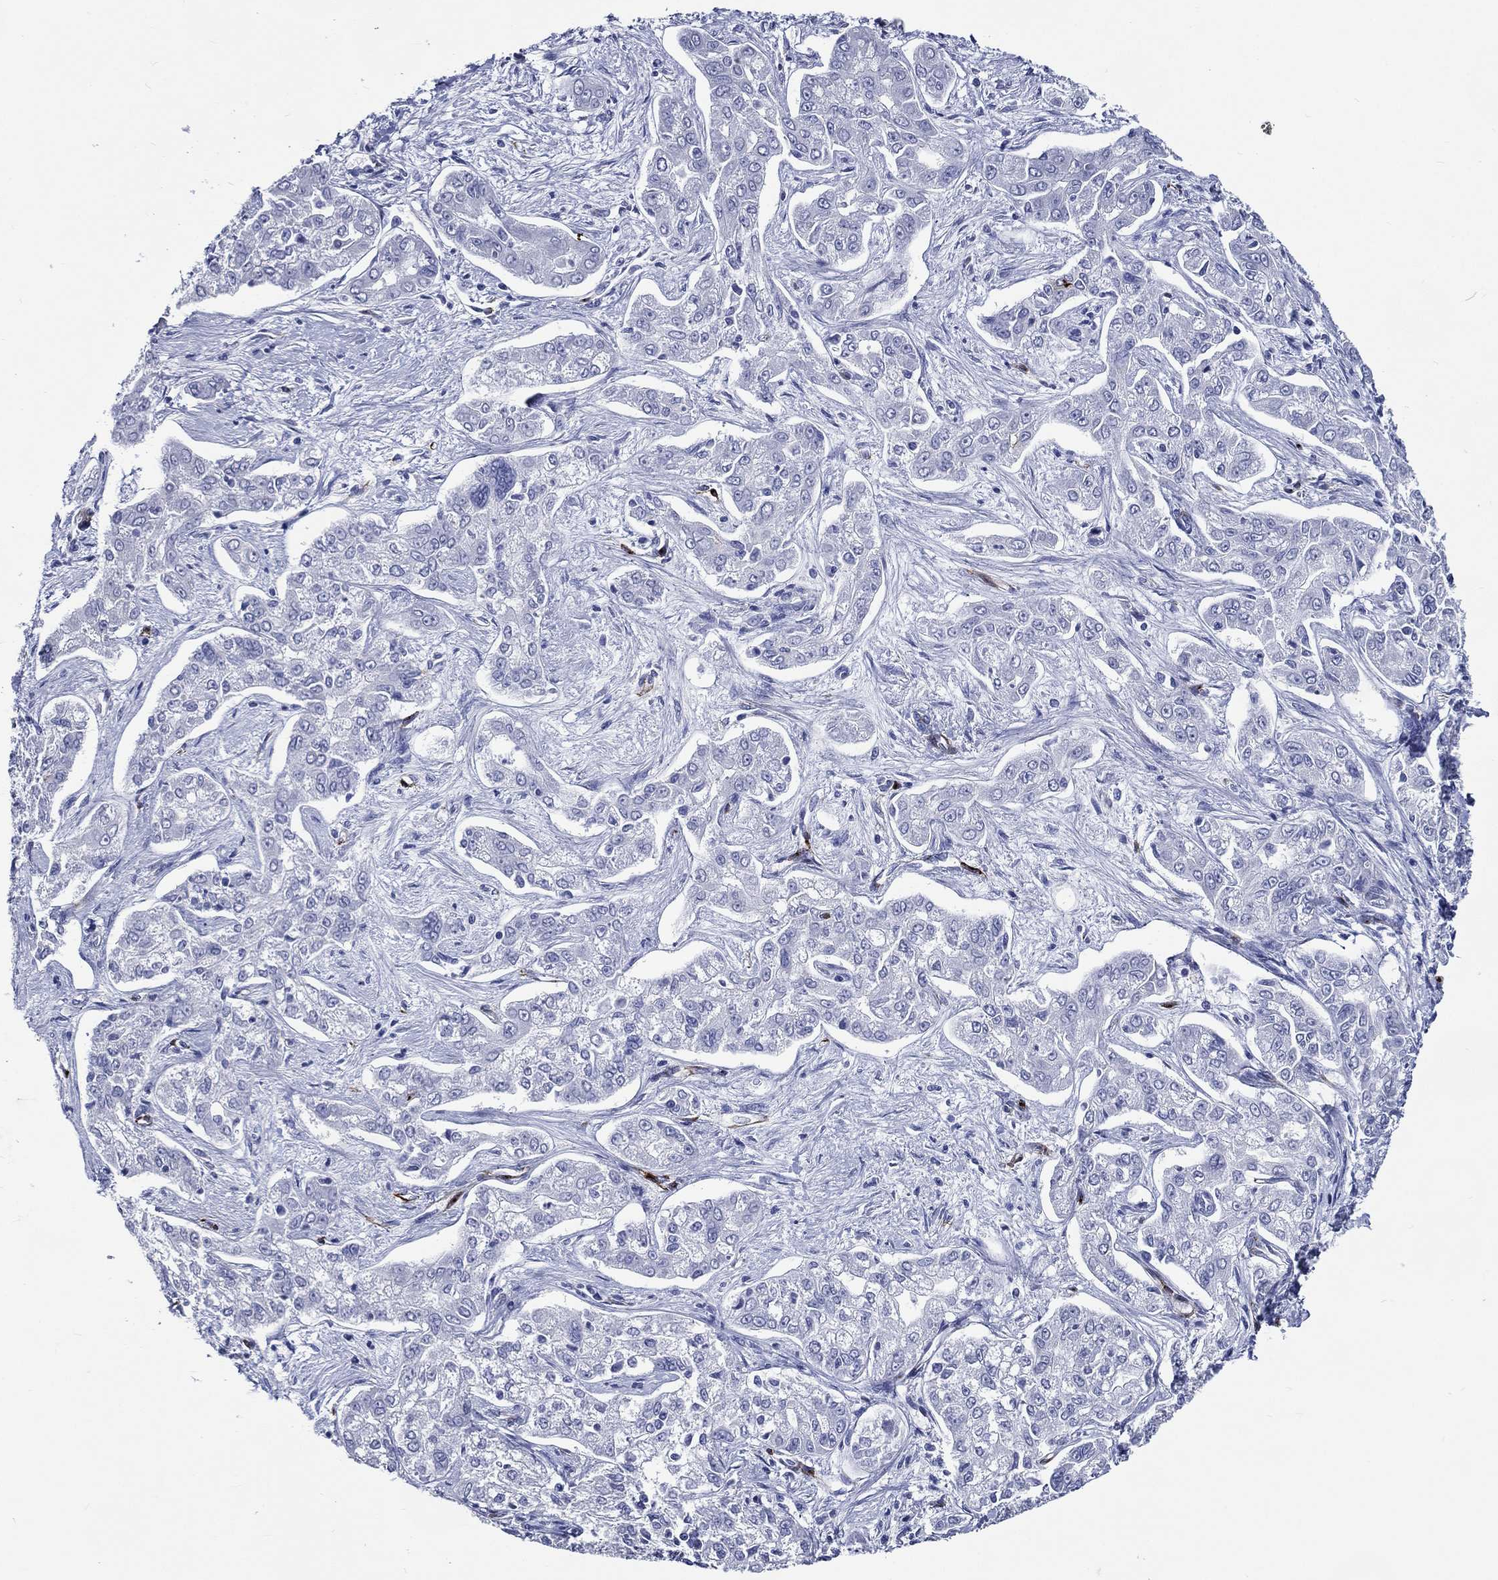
{"staining": {"intensity": "negative", "quantity": "none", "location": "none"}, "tissue": "liver cancer", "cell_type": "Tumor cells", "image_type": "cancer", "snomed": [{"axis": "morphology", "description": "Cholangiocarcinoma"}, {"axis": "topography", "description": "Liver"}], "caption": "Tumor cells show no significant positivity in liver cancer.", "gene": "ACE2", "patient": {"sex": "female", "age": 47}}